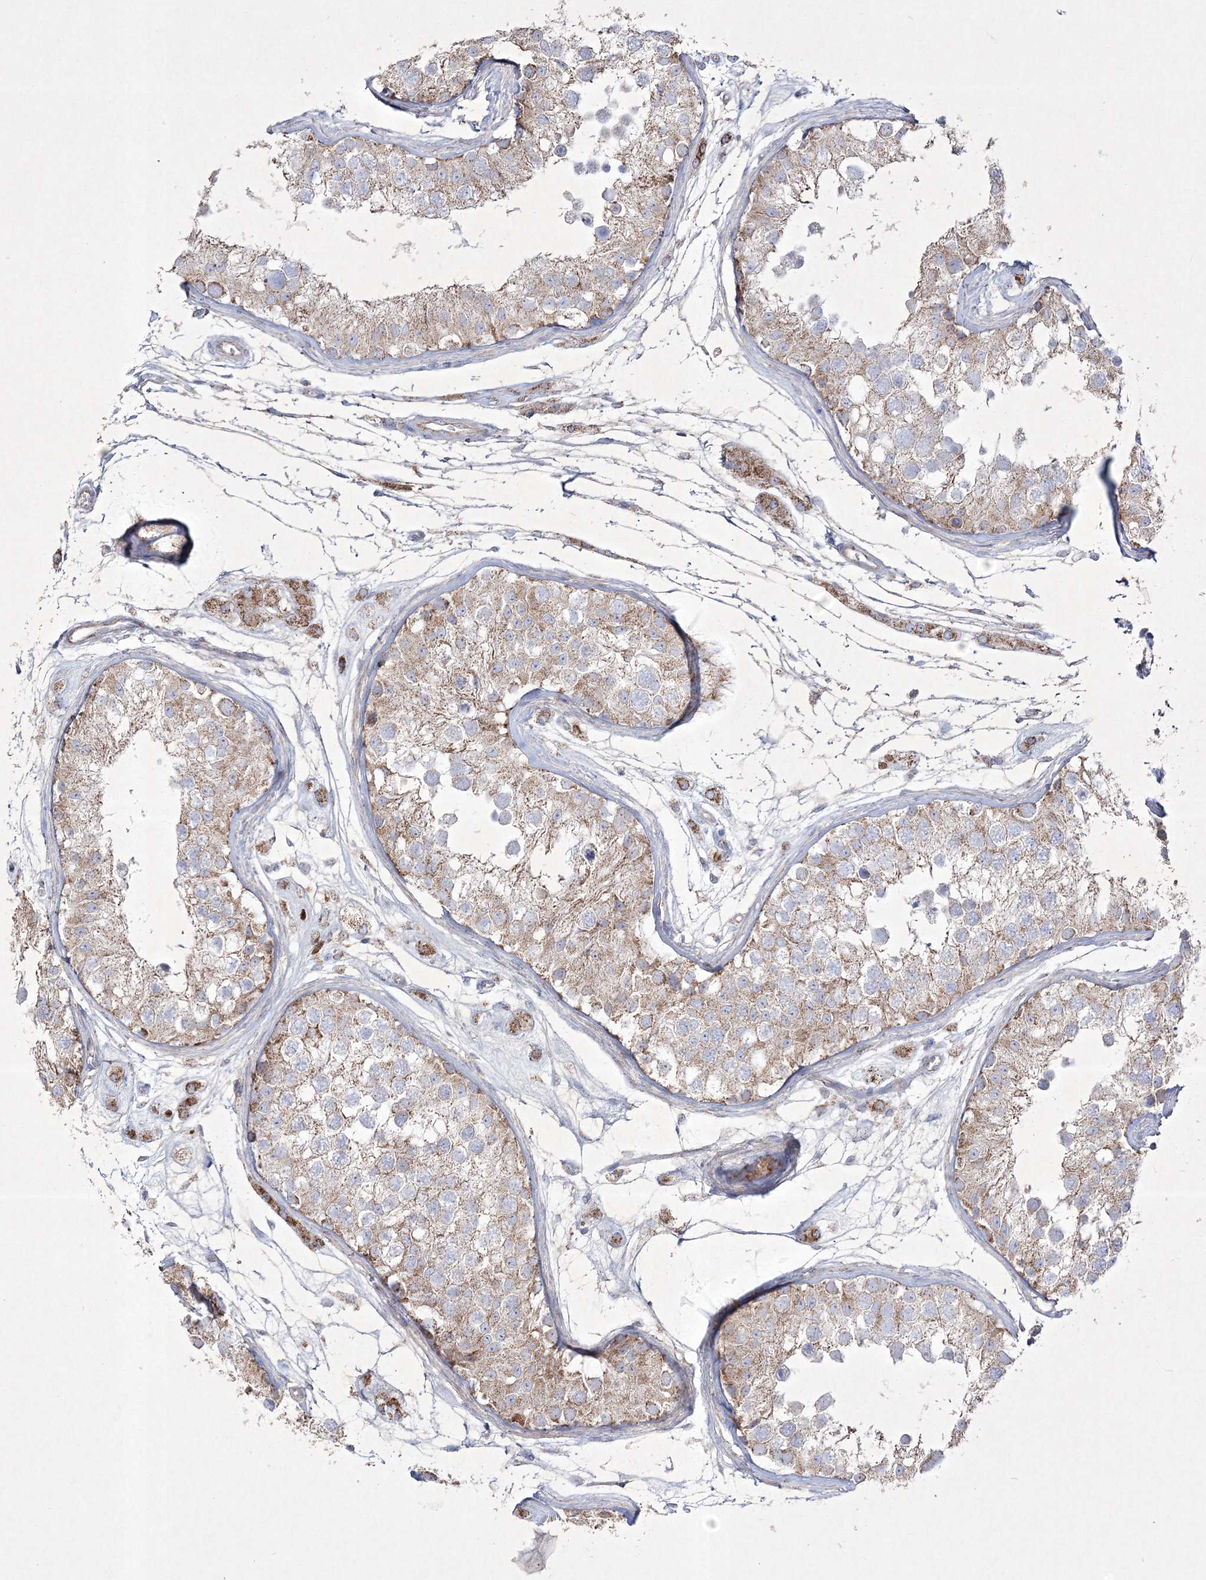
{"staining": {"intensity": "moderate", "quantity": "<25%", "location": "cytoplasmic/membranous"}, "tissue": "testis", "cell_type": "Cells in seminiferous ducts", "image_type": "normal", "snomed": [{"axis": "morphology", "description": "Normal tissue, NOS"}, {"axis": "morphology", "description": "Adenocarcinoma, metastatic, NOS"}, {"axis": "topography", "description": "Testis"}], "caption": "Benign testis demonstrates moderate cytoplasmic/membranous positivity in about <25% of cells in seminiferous ducts, visualized by immunohistochemistry. (brown staining indicates protein expression, while blue staining denotes nuclei).", "gene": "RICTOR", "patient": {"sex": "male", "age": 26}}